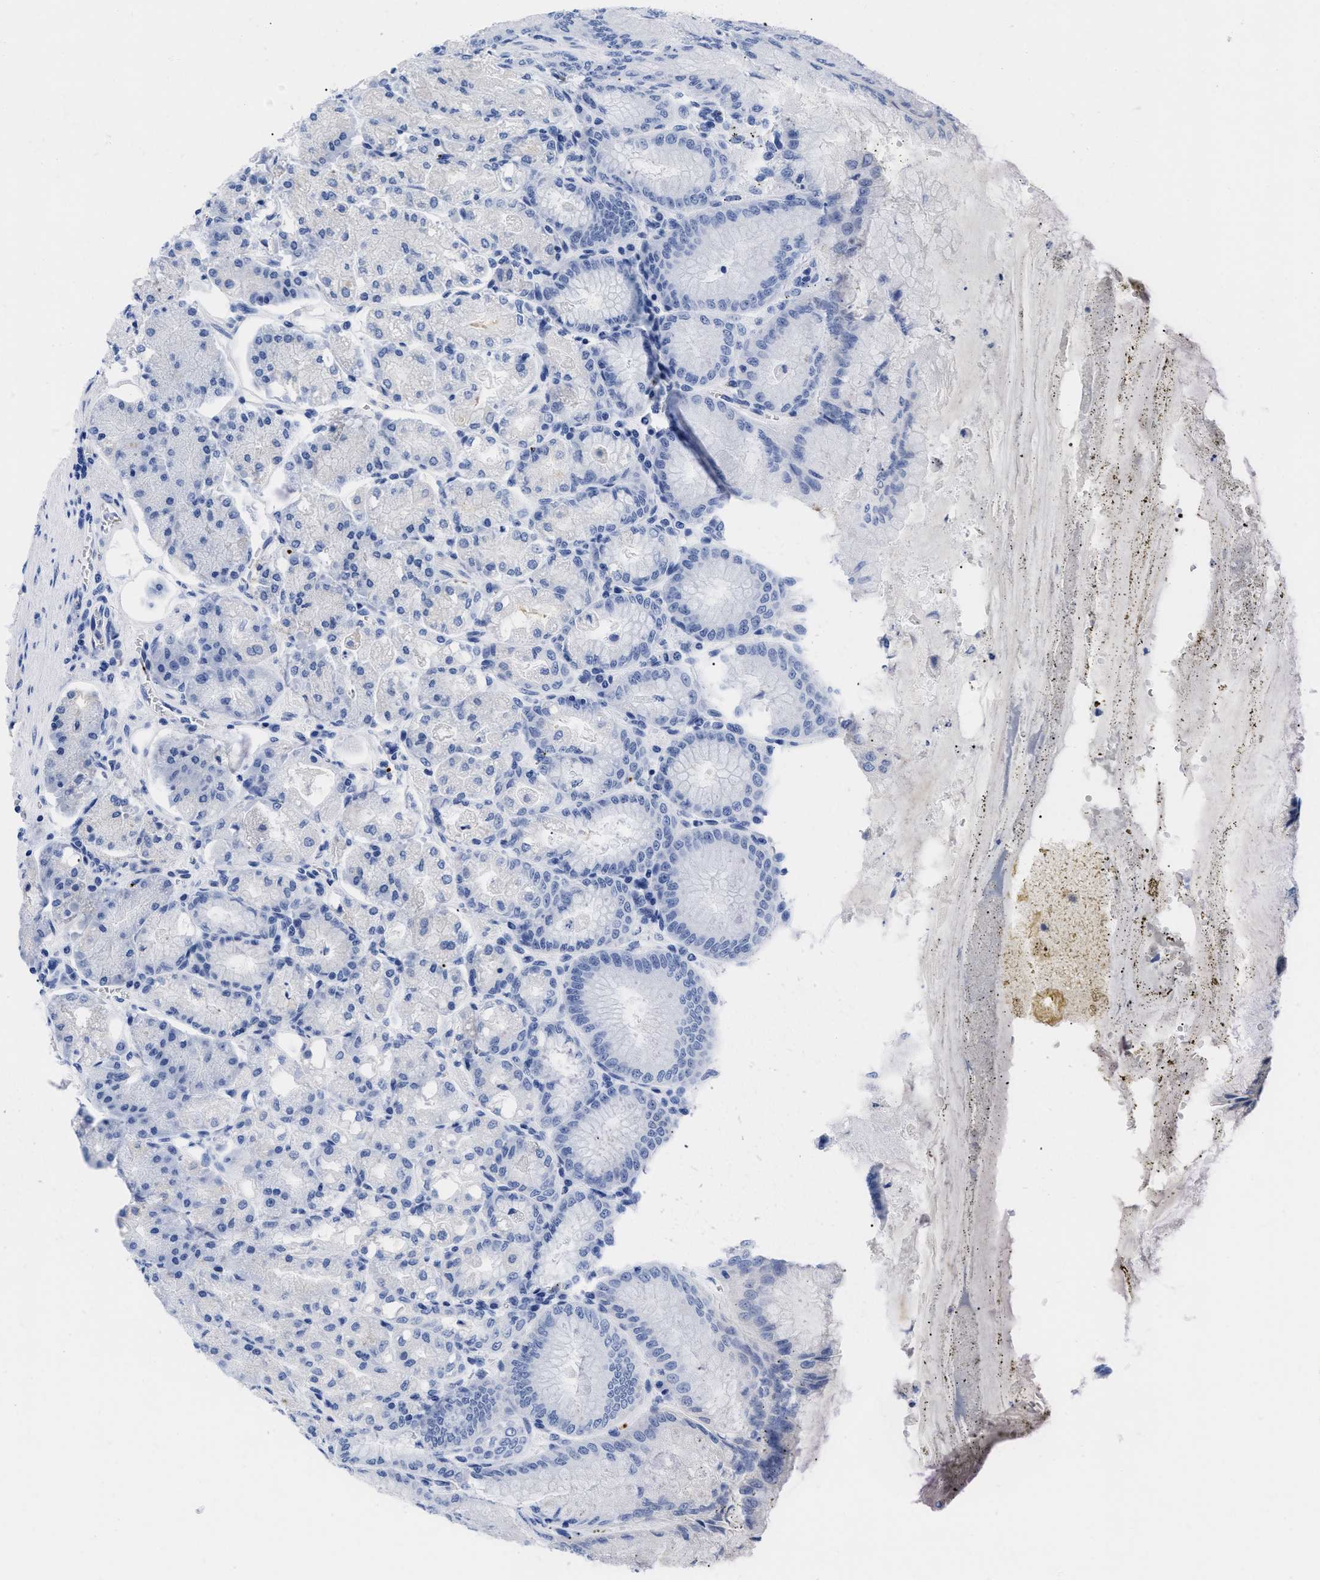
{"staining": {"intensity": "negative", "quantity": "none", "location": "none"}, "tissue": "stomach", "cell_type": "Glandular cells", "image_type": "normal", "snomed": [{"axis": "morphology", "description": "Normal tissue, NOS"}, {"axis": "topography", "description": "Stomach, lower"}], "caption": "Protein analysis of unremarkable stomach shows no significant positivity in glandular cells.", "gene": "TREML1", "patient": {"sex": "male", "age": 71}}